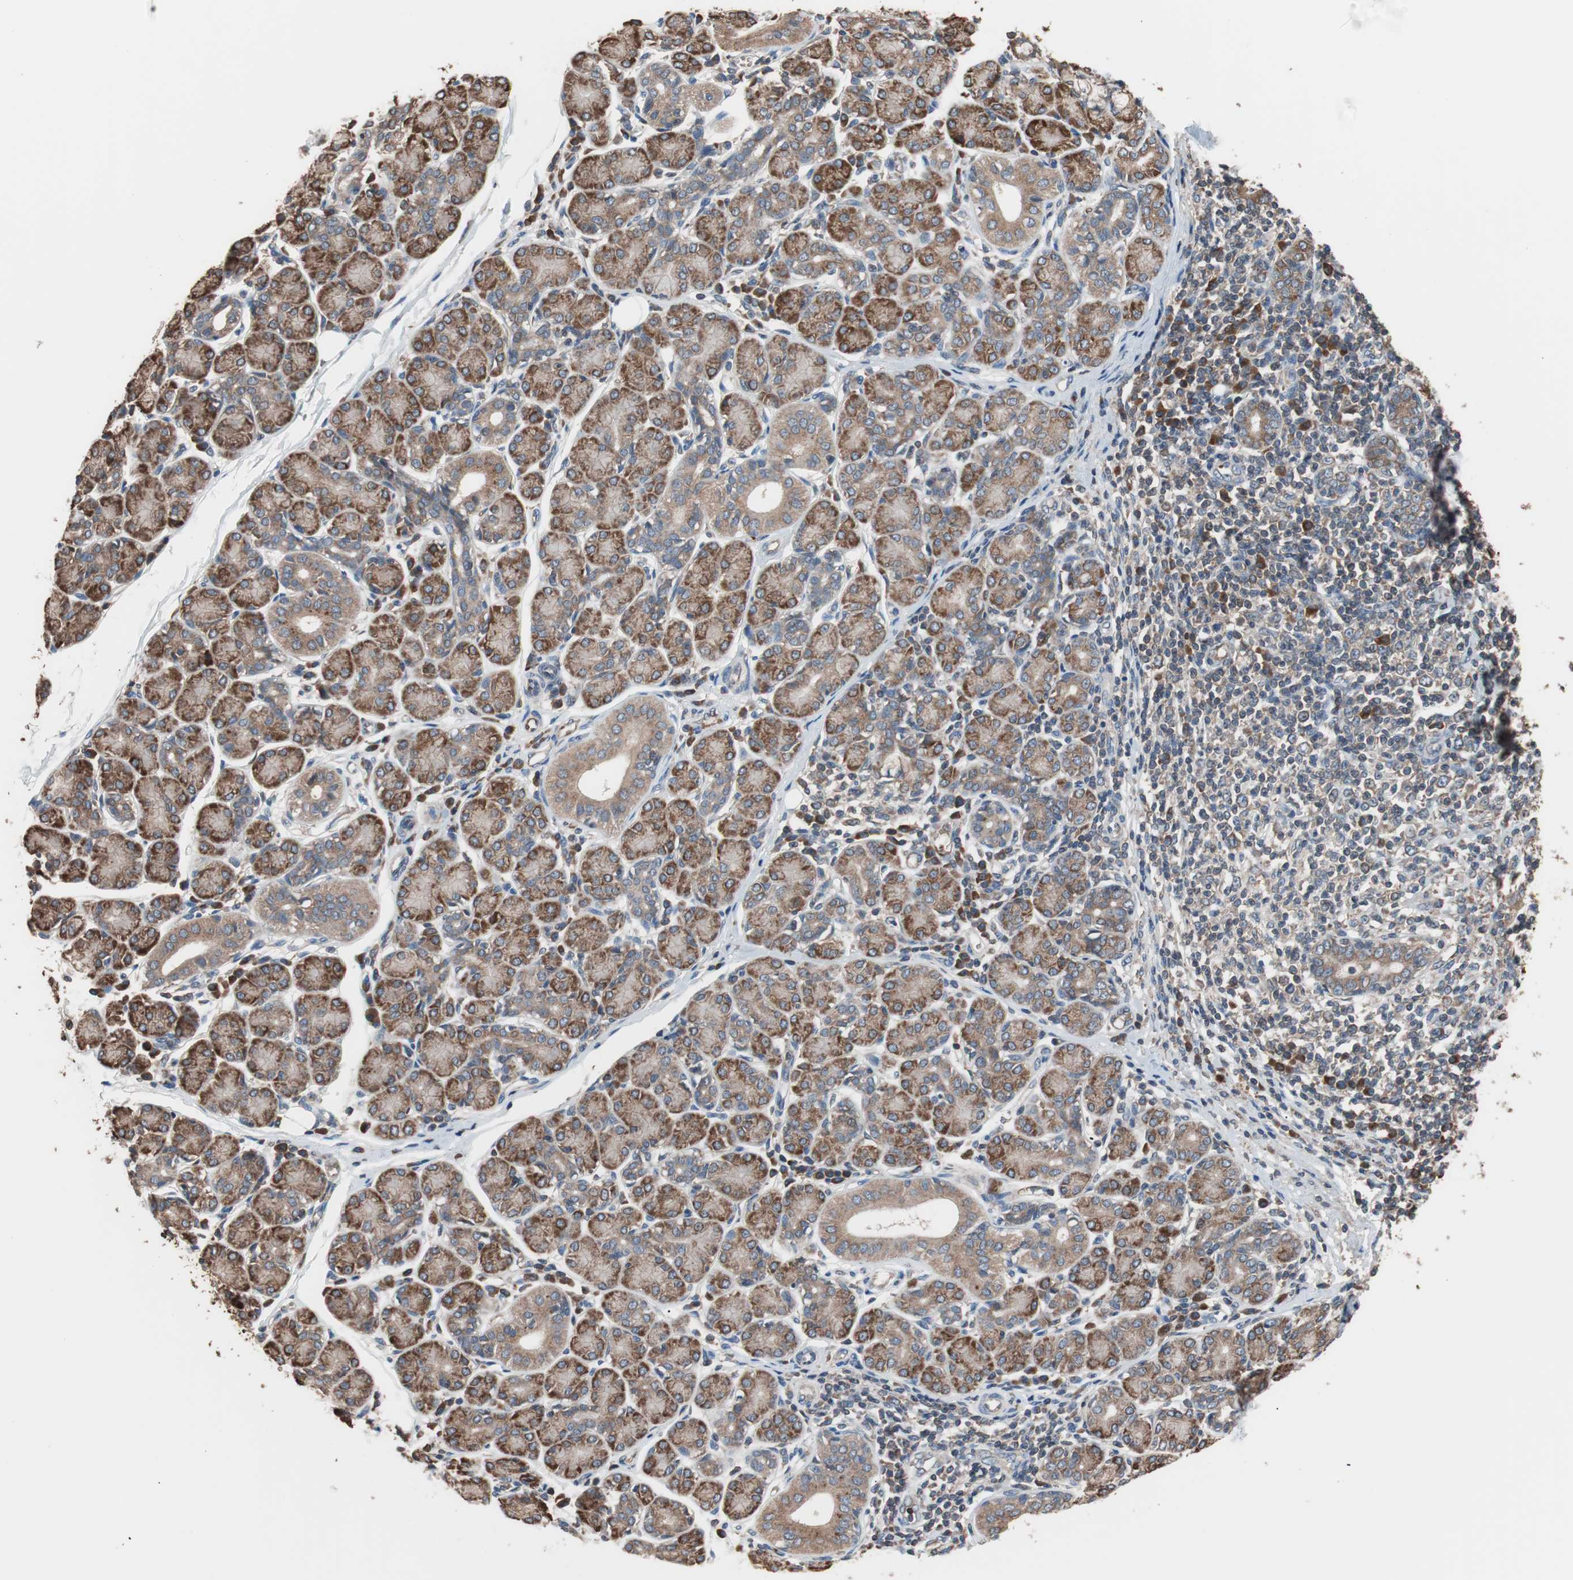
{"staining": {"intensity": "strong", "quantity": ">75%", "location": "cytoplasmic/membranous"}, "tissue": "salivary gland", "cell_type": "Glandular cells", "image_type": "normal", "snomed": [{"axis": "morphology", "description": "Normal tissue, NOS"}, {"axis": "morphology", "description": "Inflammation, NOS"}, {"axis": "topography", "description": "Lymph node"}, {"axis": "topography", "description": "Salivary gland"}], "caption": "Glandular cells show strong cytoplasmic/membranous staining in about >75% of cells in unremarkable salivary gland. The staining is performed using DAB (3,3'-diaminobenzidine) brown chromogen to label protein expression. The nuclei are counter-stained blue using hematoxylin.", "gene": "GLYCTK", "patient": {"sex": "male", "age": 3}}